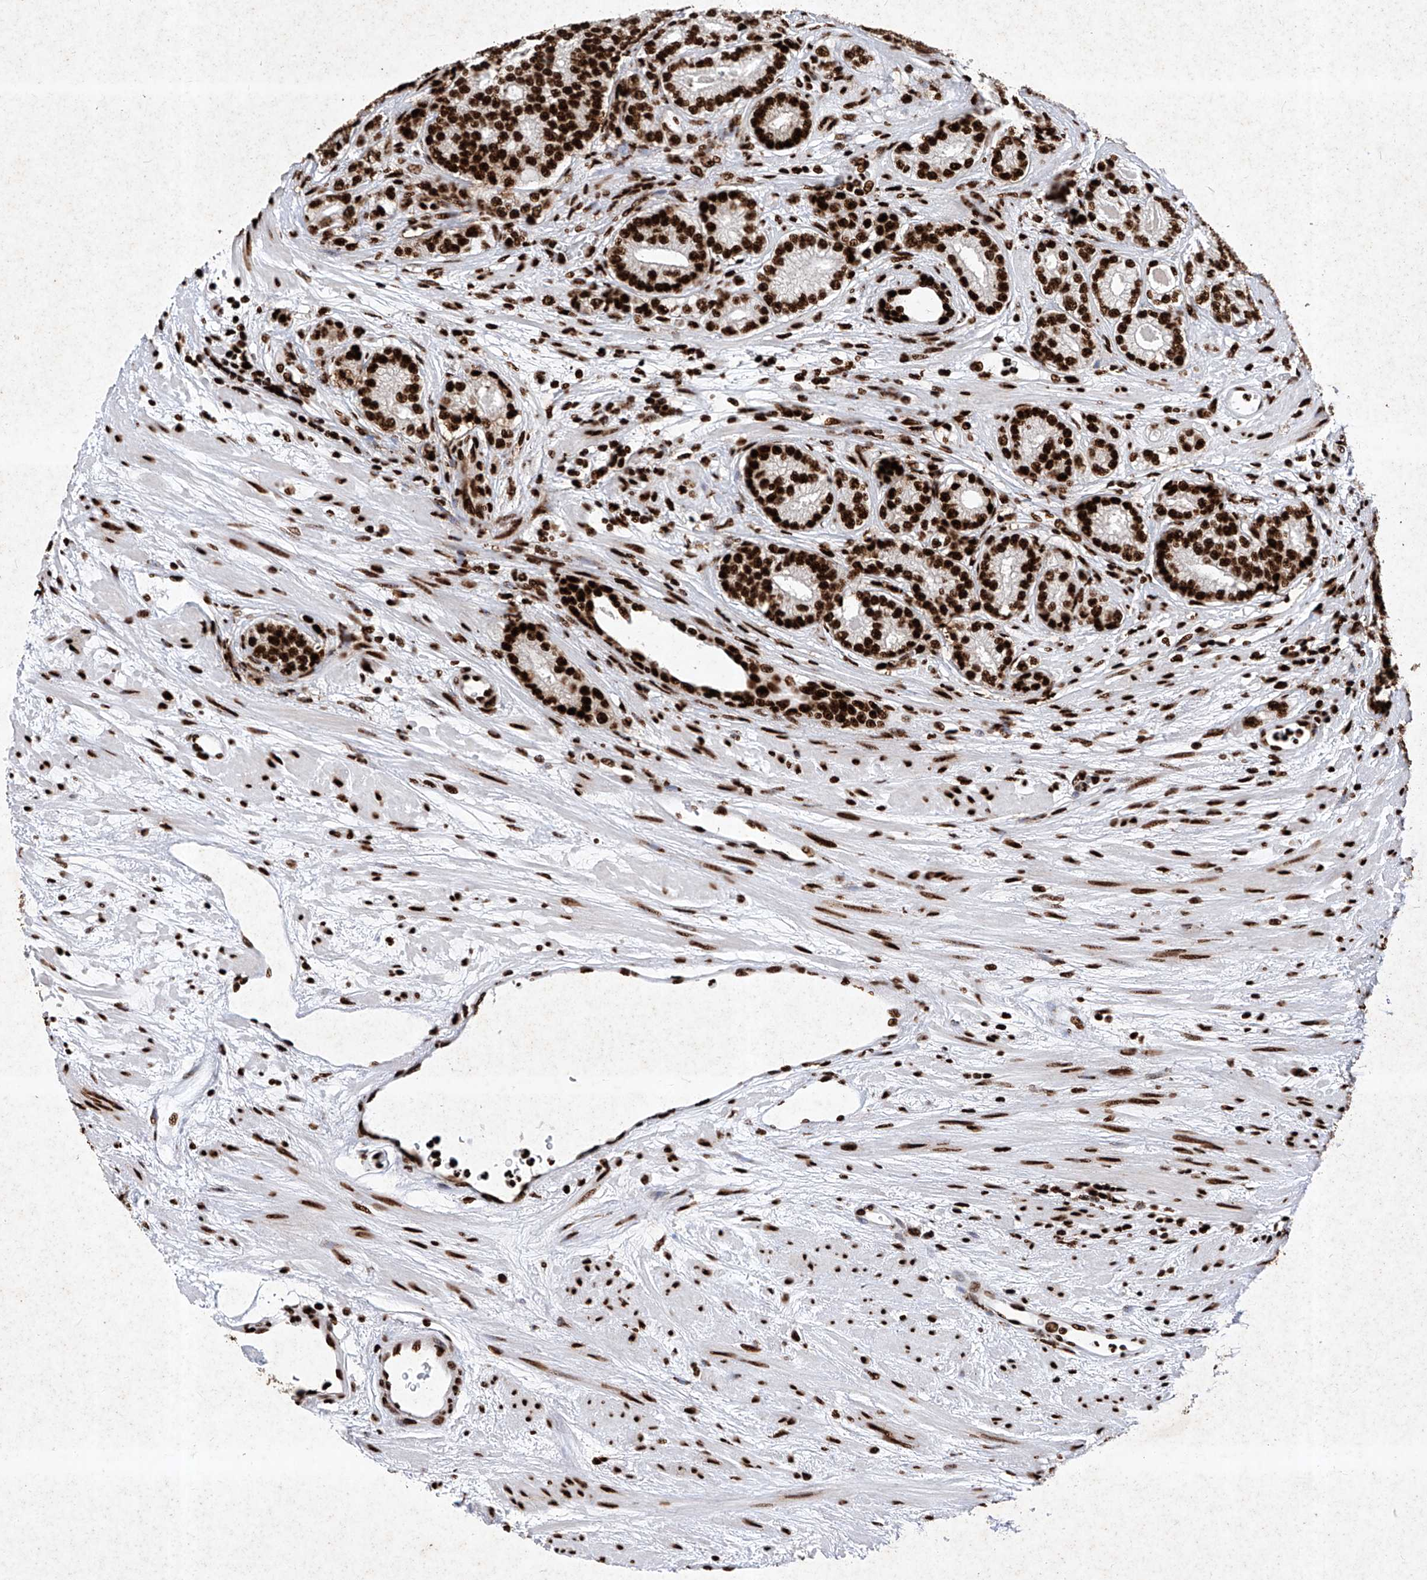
{"staining": {"intensity": "strong", "quantity": ">75%", "location": "nuclear"}, "tissue": "prostate cancer", "cell_type": "Tumor cells", "image_type": "cancer", "snomed": [{"axis": "morphology", "description": "Adenocarcinoma, High grade"}, {"axis": "topography", "description": "Prostate"}], "caption": "Prostate cancer stained for a protein (brown) reveals strong nuclear positive positivity in about >75% of tumor cells.", "gene": "SRSF6", "patient": {"sex": "male", "age": 61}}